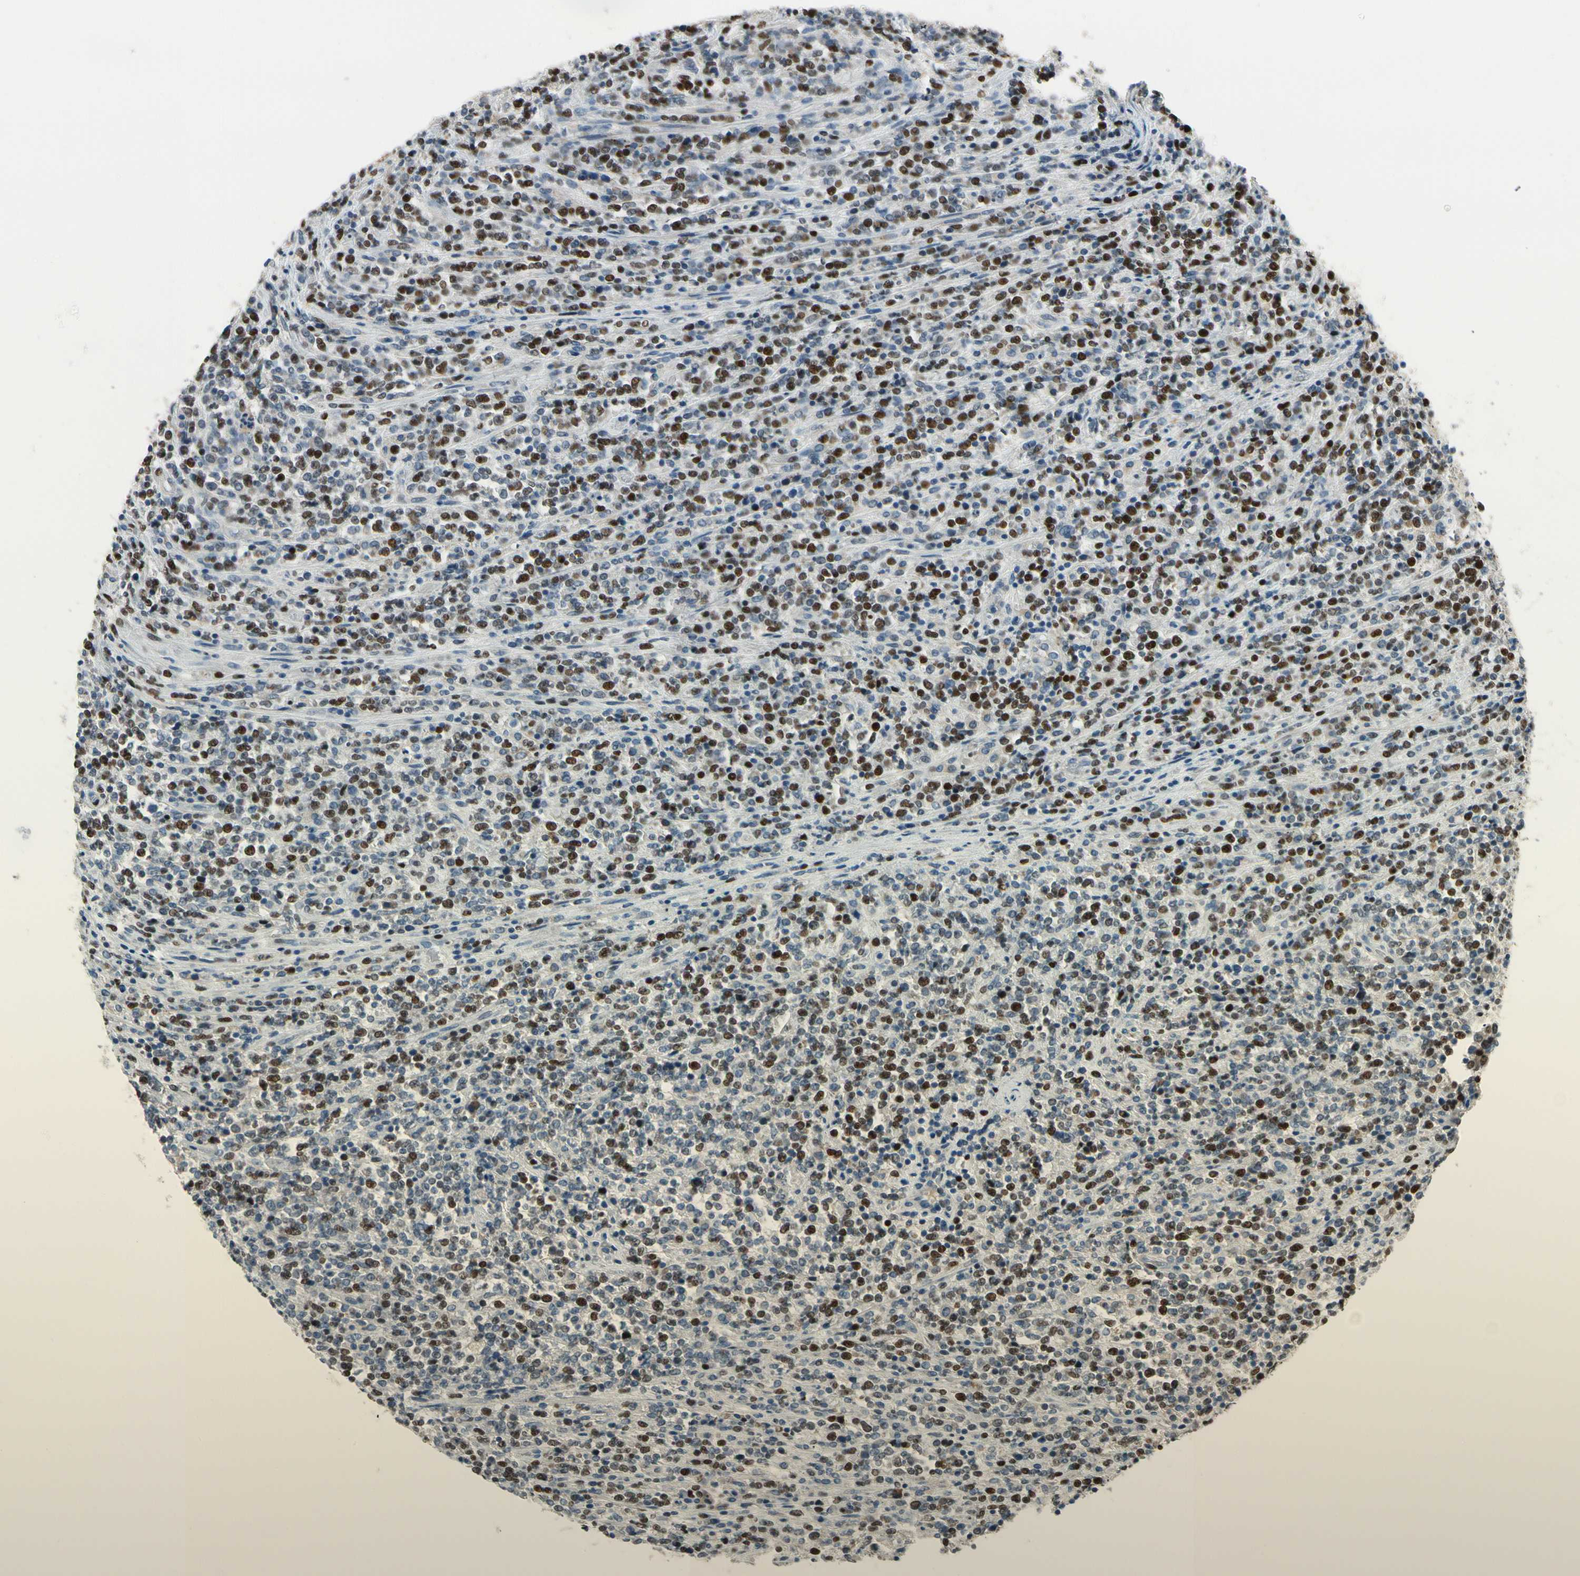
{"staining": {"intensity": "strong", "quantity": "25%-75%", "location": "nuclear"}, "tissue": "lymphoma", "cell_type": "Tumor cells", "image_type": "cancer", "snomed": [{"axis": "morphology", "description": "Malignant lymphoma, non-Hodgkin's type, High grade"}, {"axis": "topography", "description": "Soft tissue"}], "caption": "IHC histopathology image of neoplastic tissue: human lymphoma stained using immunohistochemistry displays high levels of strong protein expression localized specifically in the nuclear of tumor cells, appearing as a nuclear brown color.", "gene": "ZKSCAN4", "patient": {"sex": "male", "age": 18}}